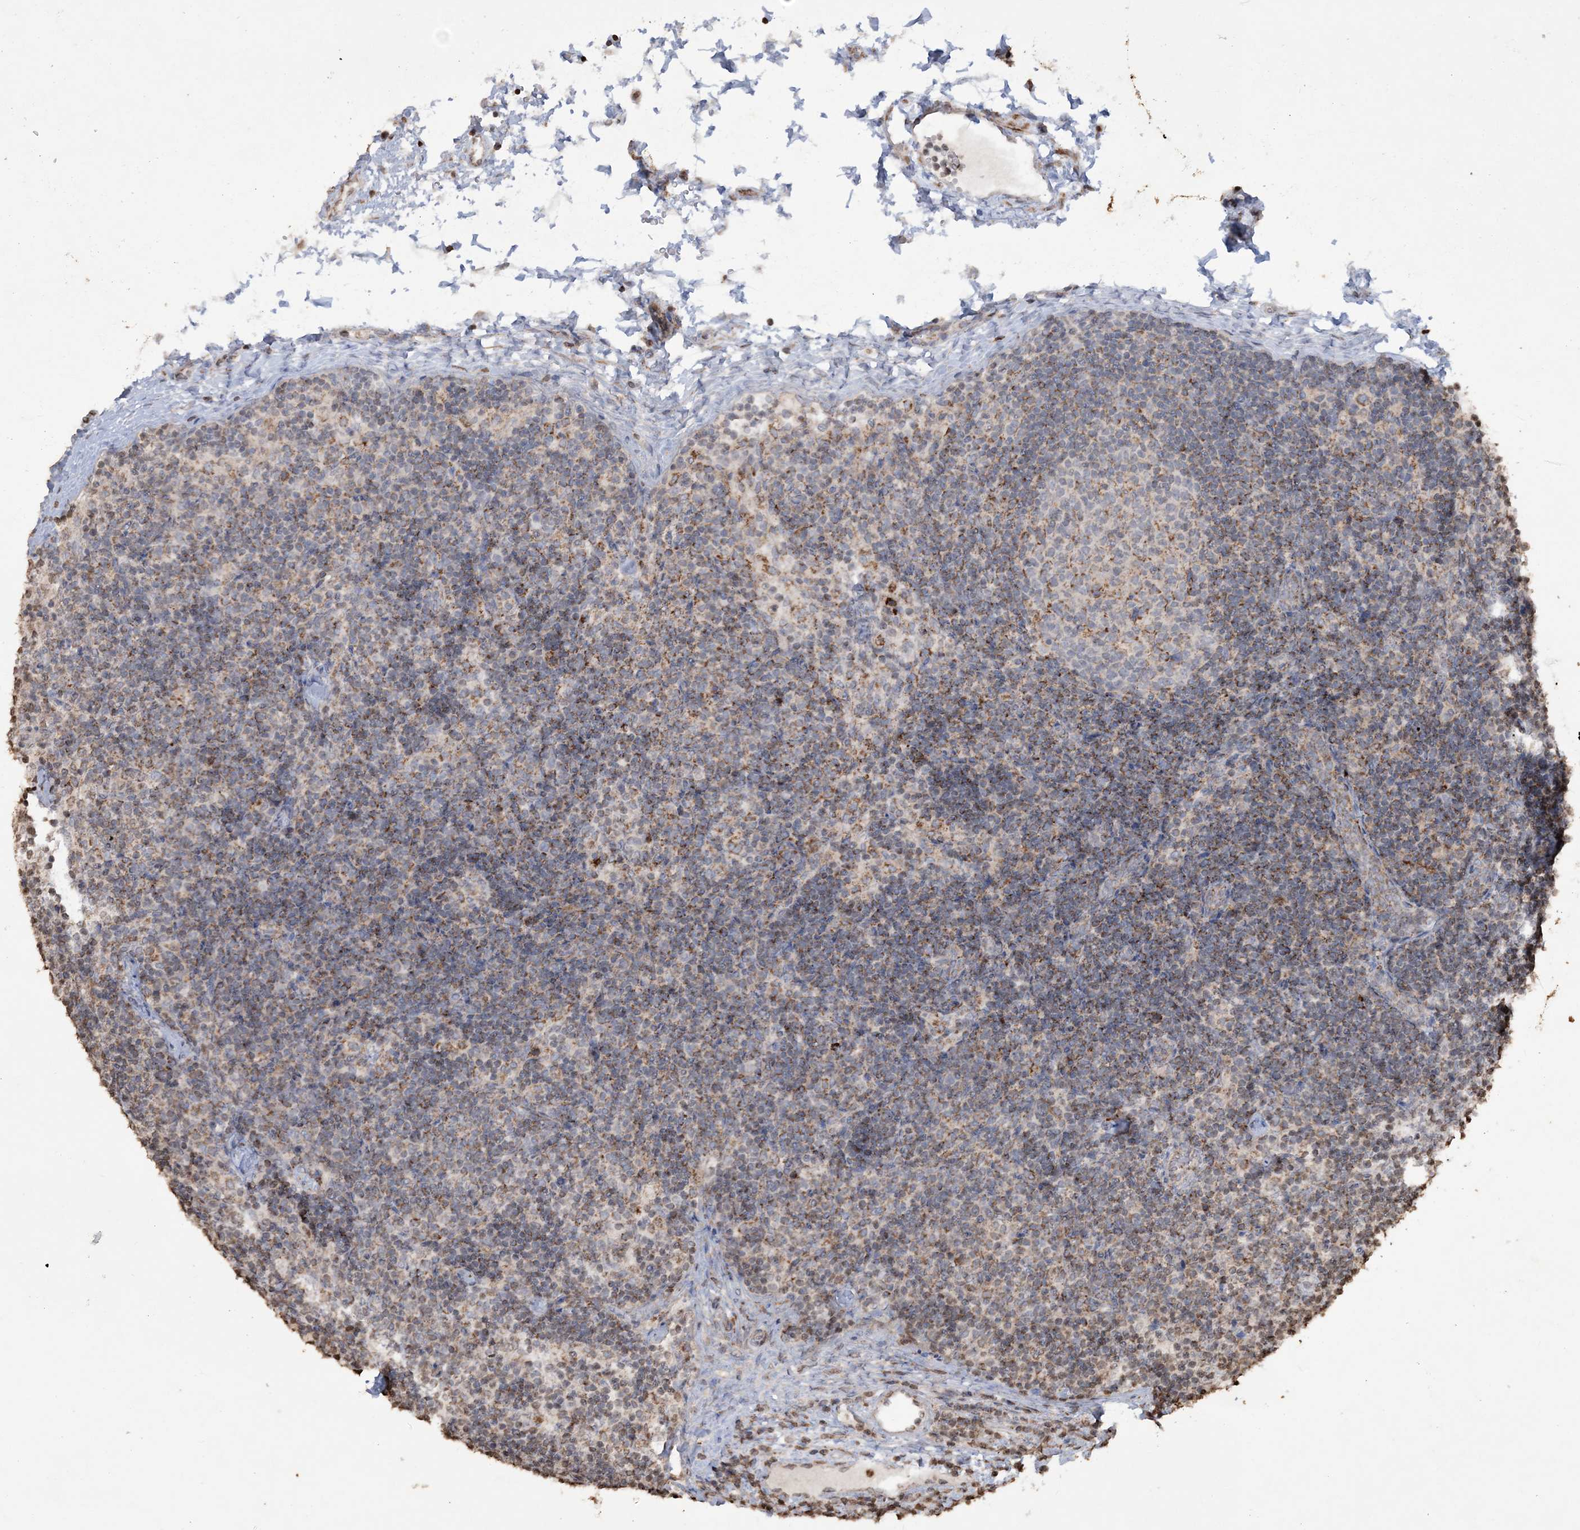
{"staining": {"intensity": "moderate", "quantity": "25%-75%", "location": "cytoplasmic/membranous"}, "tissue": "lymph node", "cell_type": "Germinal center cells", "image_type": "normal", "snomed": [{"axis": "morphology", "description": "Normal tissue, NOS"}, {"axis": "topography", "description": "Lymph node"}], "caption": "A micrograph of human lymph node stained for a protein exhibits moderate cytoplasmic/membranous brown staining in germinal center cells.", "gene": "TTC7A", "patient": {"sex": "female", "age": 22}}